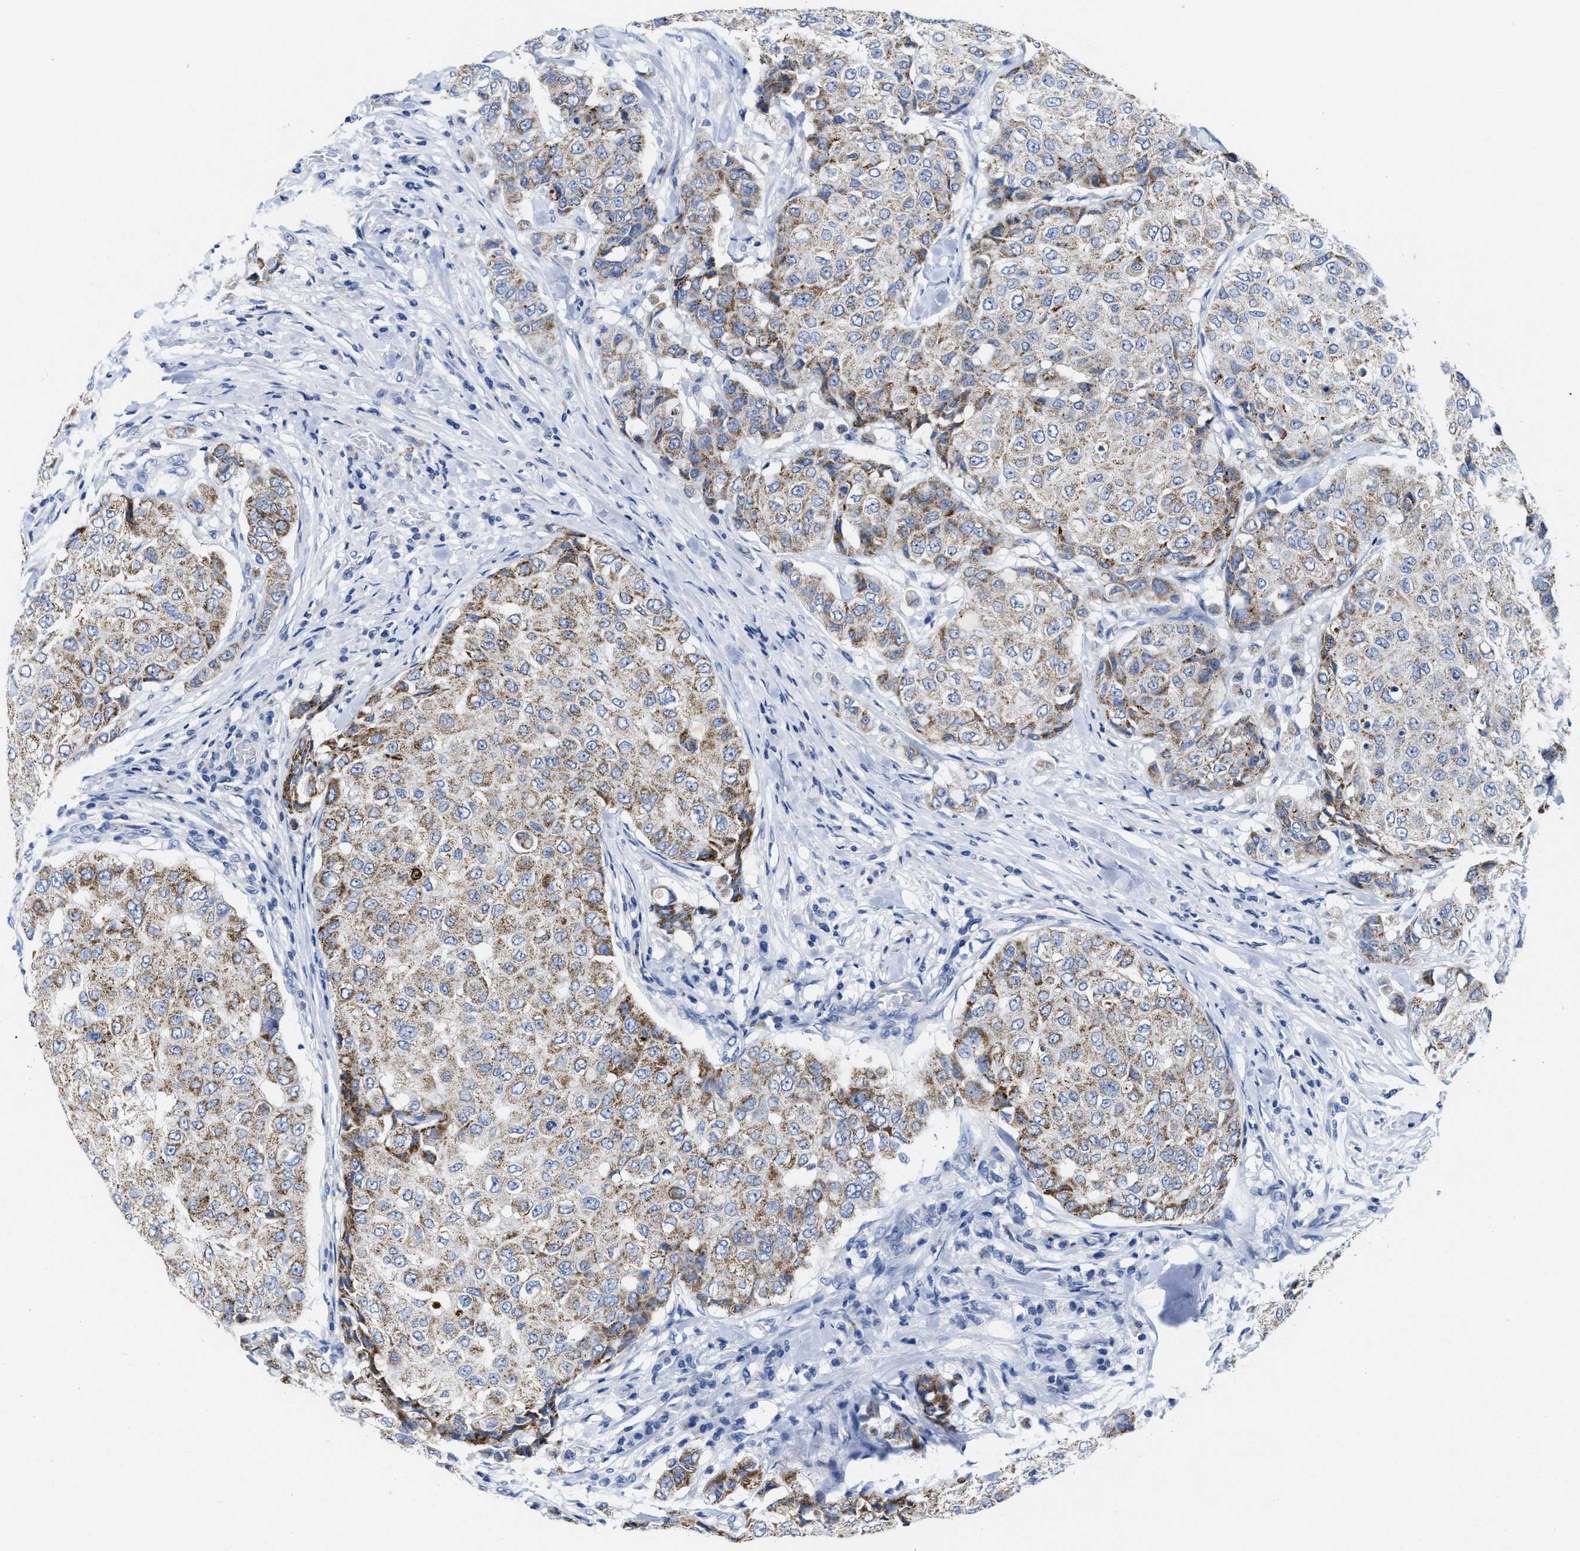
{"staining": {"intensity": "moderate", "quantity": "25%-75%", "location": "cytoplasmic/membranous"}, "tissue": "breast cancer", "cell_type": "Tumor cells", "image_type": "cancer", "snomed": [{"axis": "morphology", "description": "Duct carcinoma"}, {"axis": "topography", "description": "Breast"}], "caption": "Immunohistochemical staining of breast intraductal carcinoma shows medium levels of moderate cytoplasmic/membranous protein staining in about 25%-75% of tumor cells.", "gene": "TBRG4", "patient": {"sex": "female", "age": 27}}